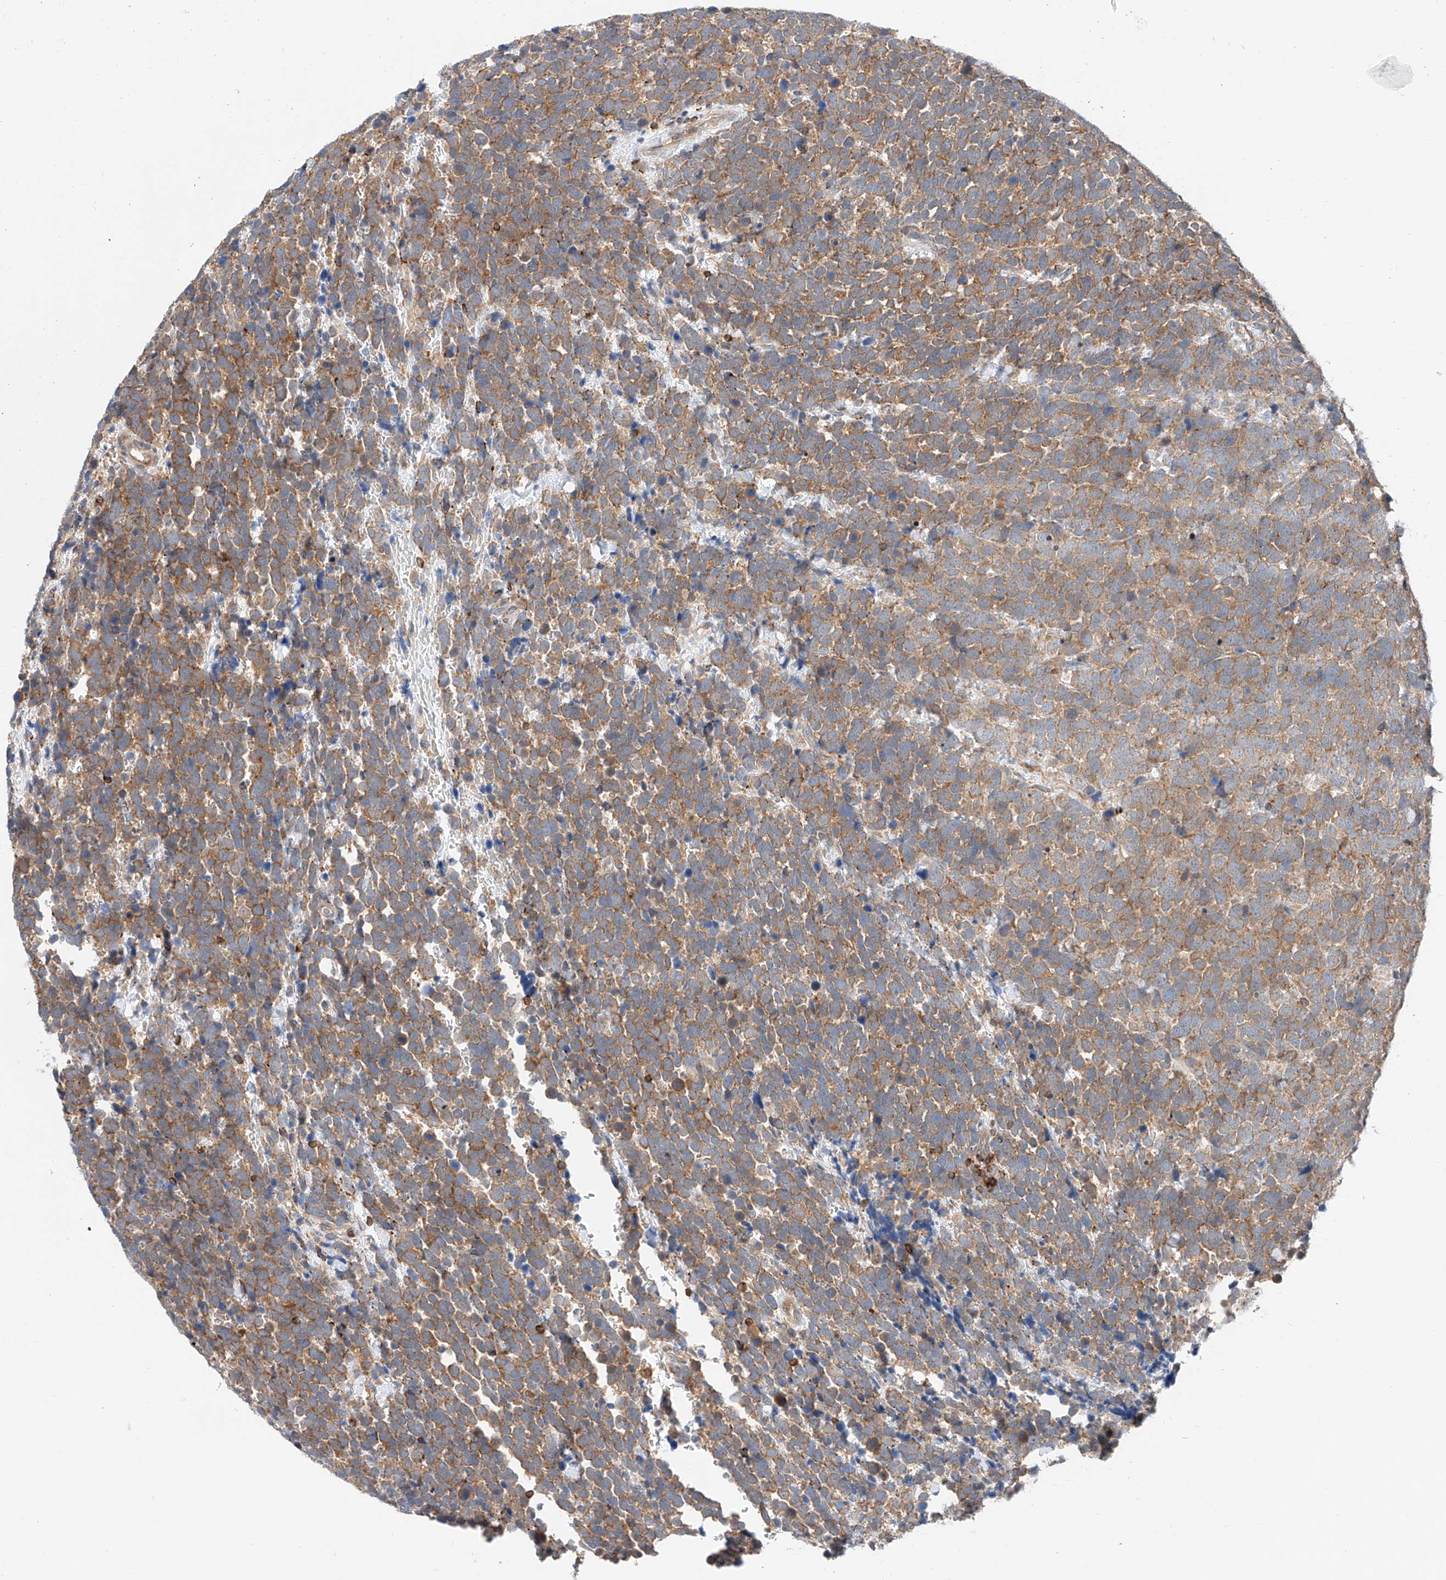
{"staining": {"intensity": "moderate", "quantity": ">75%", "location": "cytoplasmic/membranous"}, "tissue": "urothelial cancer", "cell_type": "Tumor cells", "image_type": "cancer", "snomed": [{"axis": "morphology", "description": "Urothelial carcinoma, High grade"}, {"axis": "topography", "description": "Urinary bladder"}], "caption": "Moderate cytoplasmic/membranous staining is identified in approximately >75% of tumor cells in high-grade urothelial carcinoma.", "gene": "MFN2", "patient": {"sex": "female", "age": 82}}